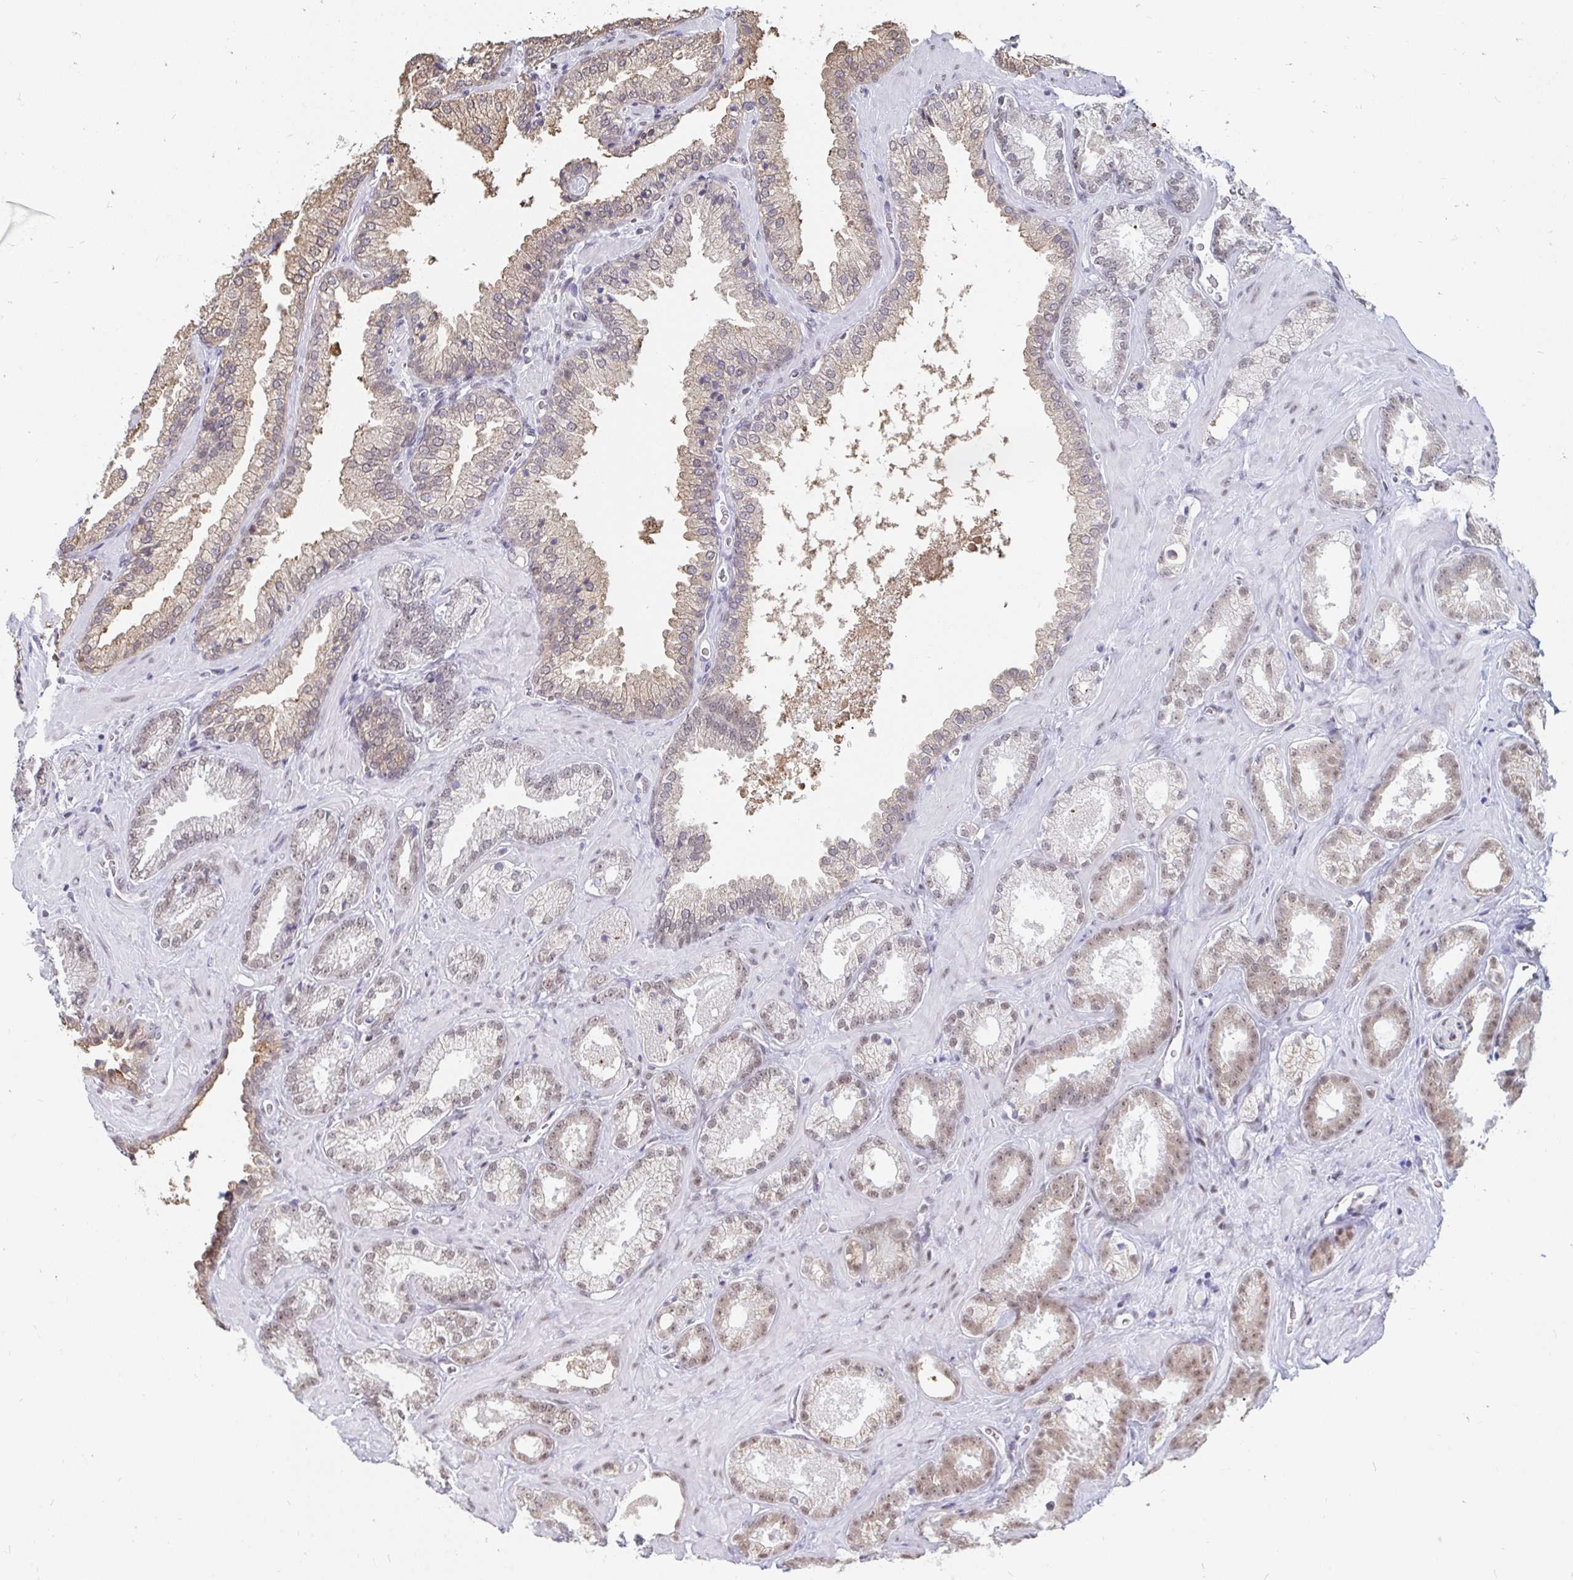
{"staining": {"intensity": "weak", "quantity": "25%-75%", "location": "nuclear"}, "tissue": "prostate cancer", "cell_type": "Tumor cells", "image_type": "cancer", "snomed": [{"axis": "morphology", "description": "Adenocarcinoma, Low grade"}, {"axis": "topography", "description": "Prostate"}], "caption": "Immunohistochemistry of prostate cancer (low-grade adenocarcinoma) shows low levels of weak nuclear expression in about 25%-75% of tumor cells. The staining was performed using DAB to visualize the protein expression in brown, while the nuclei were stained in blue with hematoxylin (Magnification: 20x).", "gene": "TRIP12", "patient": {"sex": "male", "age": 62}}